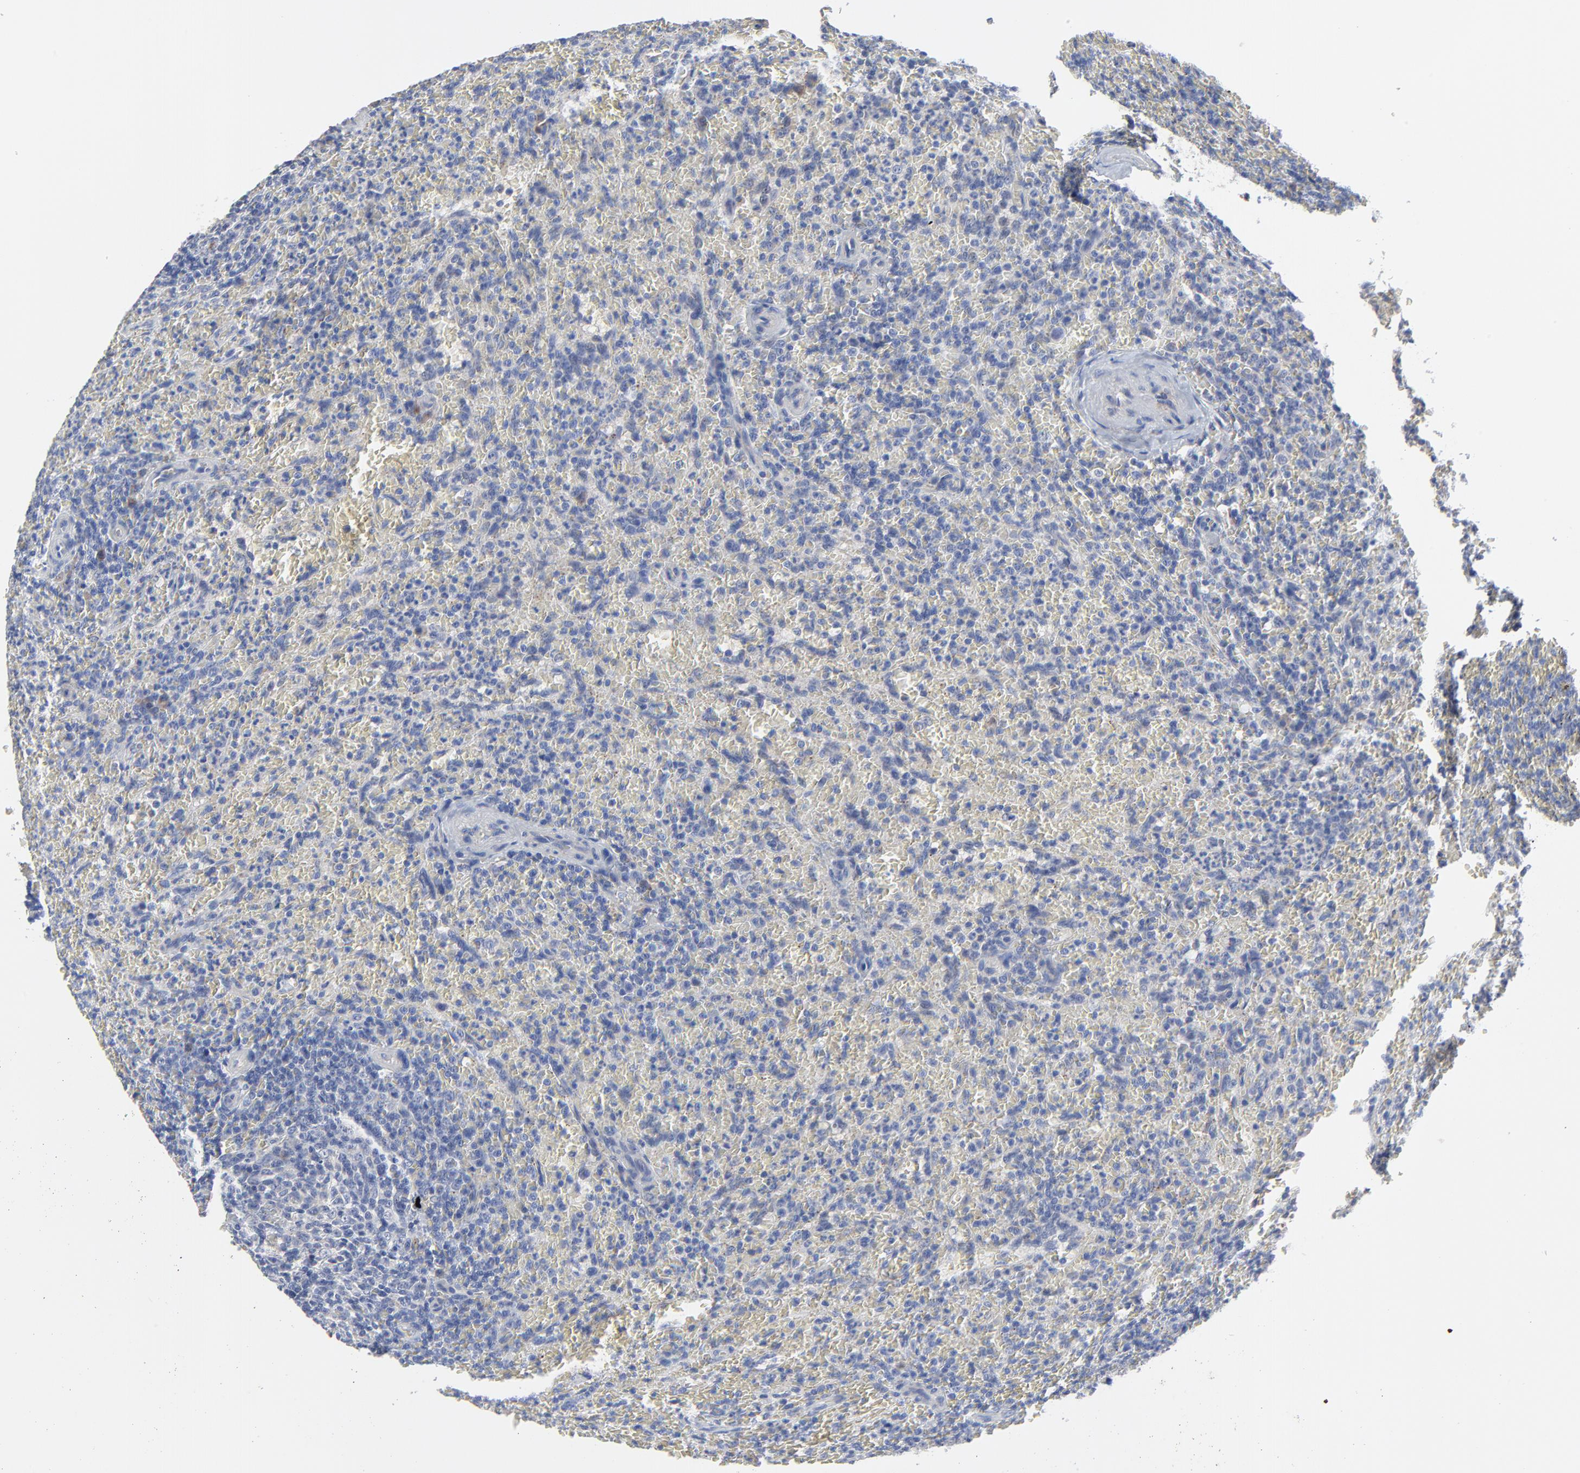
{"staining": {"intensity": "negative", "quantity": "none", "location": "none"}, "tissue": "lymphoma", "cell_type": "Tumor cells", "image_type": "cancer", "snomed": [{"axis": "morphology", "description": "Malignant lymphoma, non-Hodgkin's type, Low grade"}, {"axis": "topography", "description": "Spleen"}], "caption": "Immunohistochemistry histopathology image of neoplastic tissue: human lymphoma stained with DAB (3,3'-diaminobenzidine) exhibits no significant protein expression in tumor cells. The staining was performed using DAB to visualize the protein expression in brown, while the nuclei were stained in blue with hematoxylin (Magnification: 20x).", "gene": "DHRSX", "patient": {"sex": "female", "age": 64}}